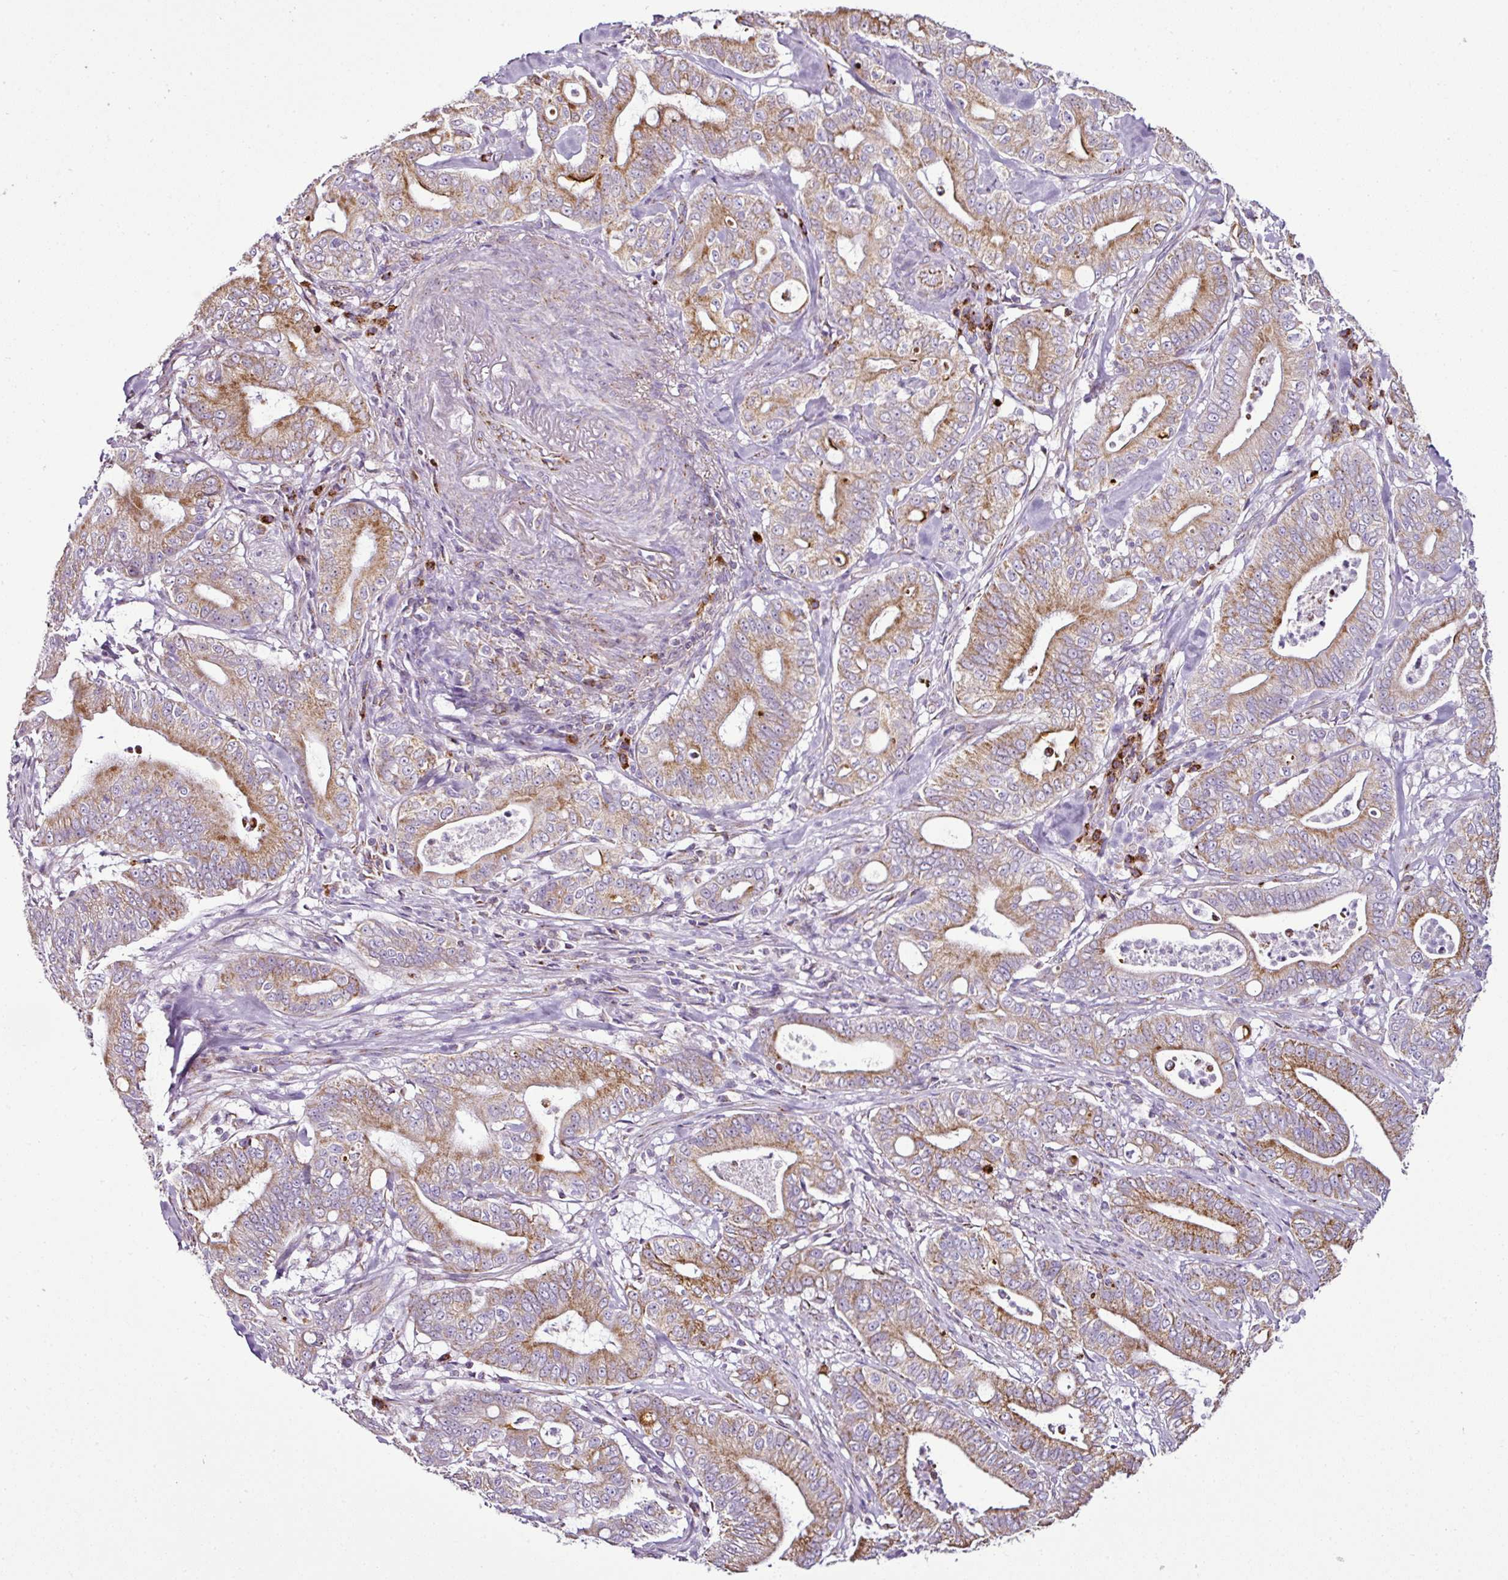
{"staining": {"intensity": "moderate", "quantity": ">75%", "location": "cytoplasmic/membranous"}, "tissue": "pancreatic cancer", "cell_type": "Tumor cells", "image_type": "cancer", "snomed": [{"axis": "morphology", "description": "Adenocarcinoma, NOS"}, {"axis": "topography", "description": "Pancreas"}], "caption": "The histopathology image shows staining of pancreatic cancer, revealing moderate cytoplasmic/membranous protein positivity (brown color) within tumor cells.", "gene": "DPAGT1", "patient": {"sex": "male", "age": 71}}